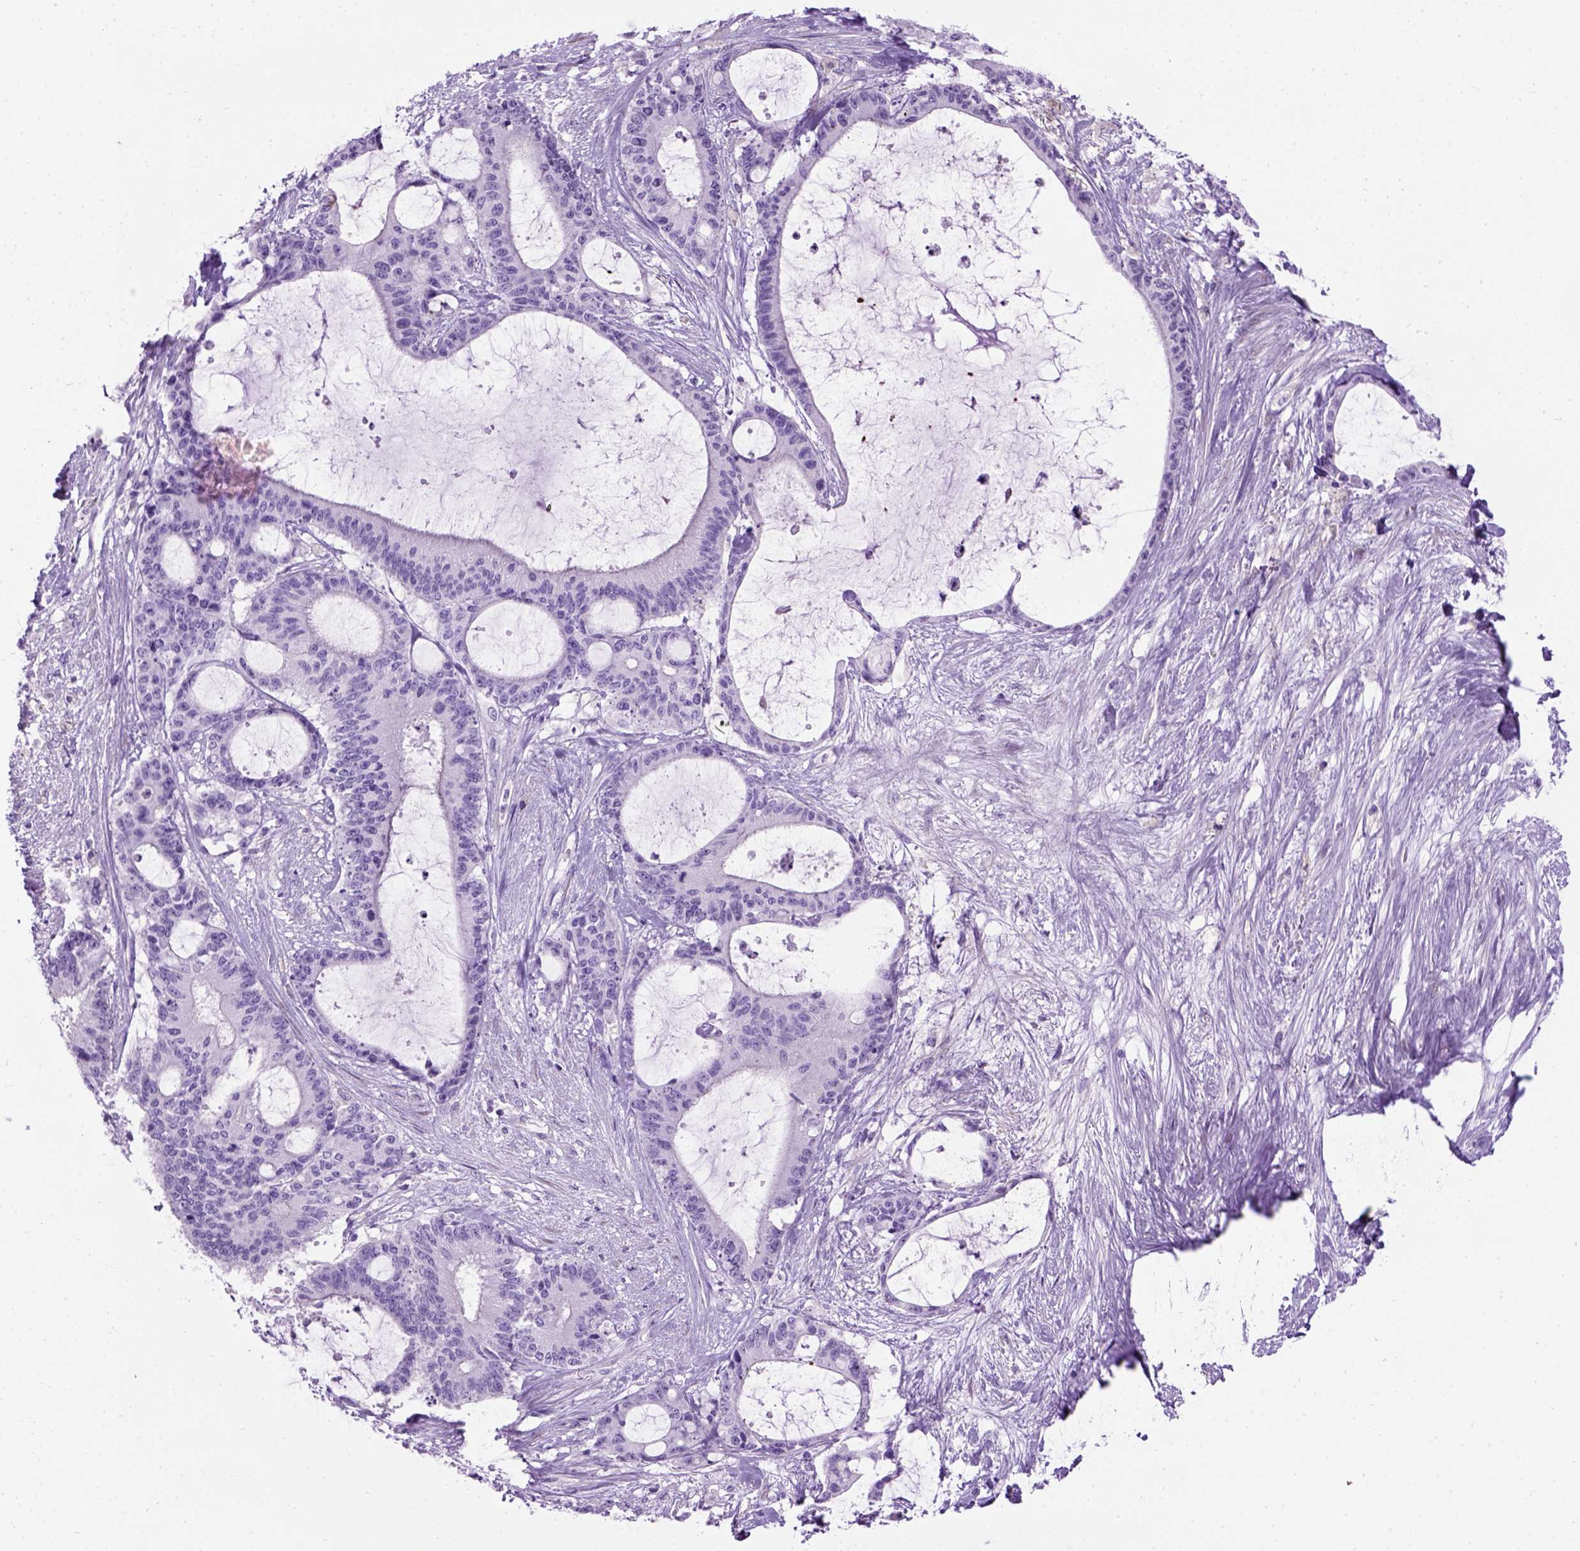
{"staining": {"intensity": "negative", "quantity": "none", "location": "none"}, "tissue": "liver cancer", "cell_type": "Tumor cells", "image_type": "cancer", "snomed": [{"axis": "morphology", "description": "Normal tissue, NOS"}, {"axis": "morphology", "description": "Cholangiocarcinoma"}, {"axis": "topography", "description": "Liver"}, {"axis": "topography", "description": "Peripheral nerve tissue"}], "caption": "High power microscopy micrograph of an IHC histopathology image of cholangiocarcinoma (liver), revealing no significant expression in tumor cells.", "gene": "GABRB2", "patient": {"sex": "female", "age": 73}}